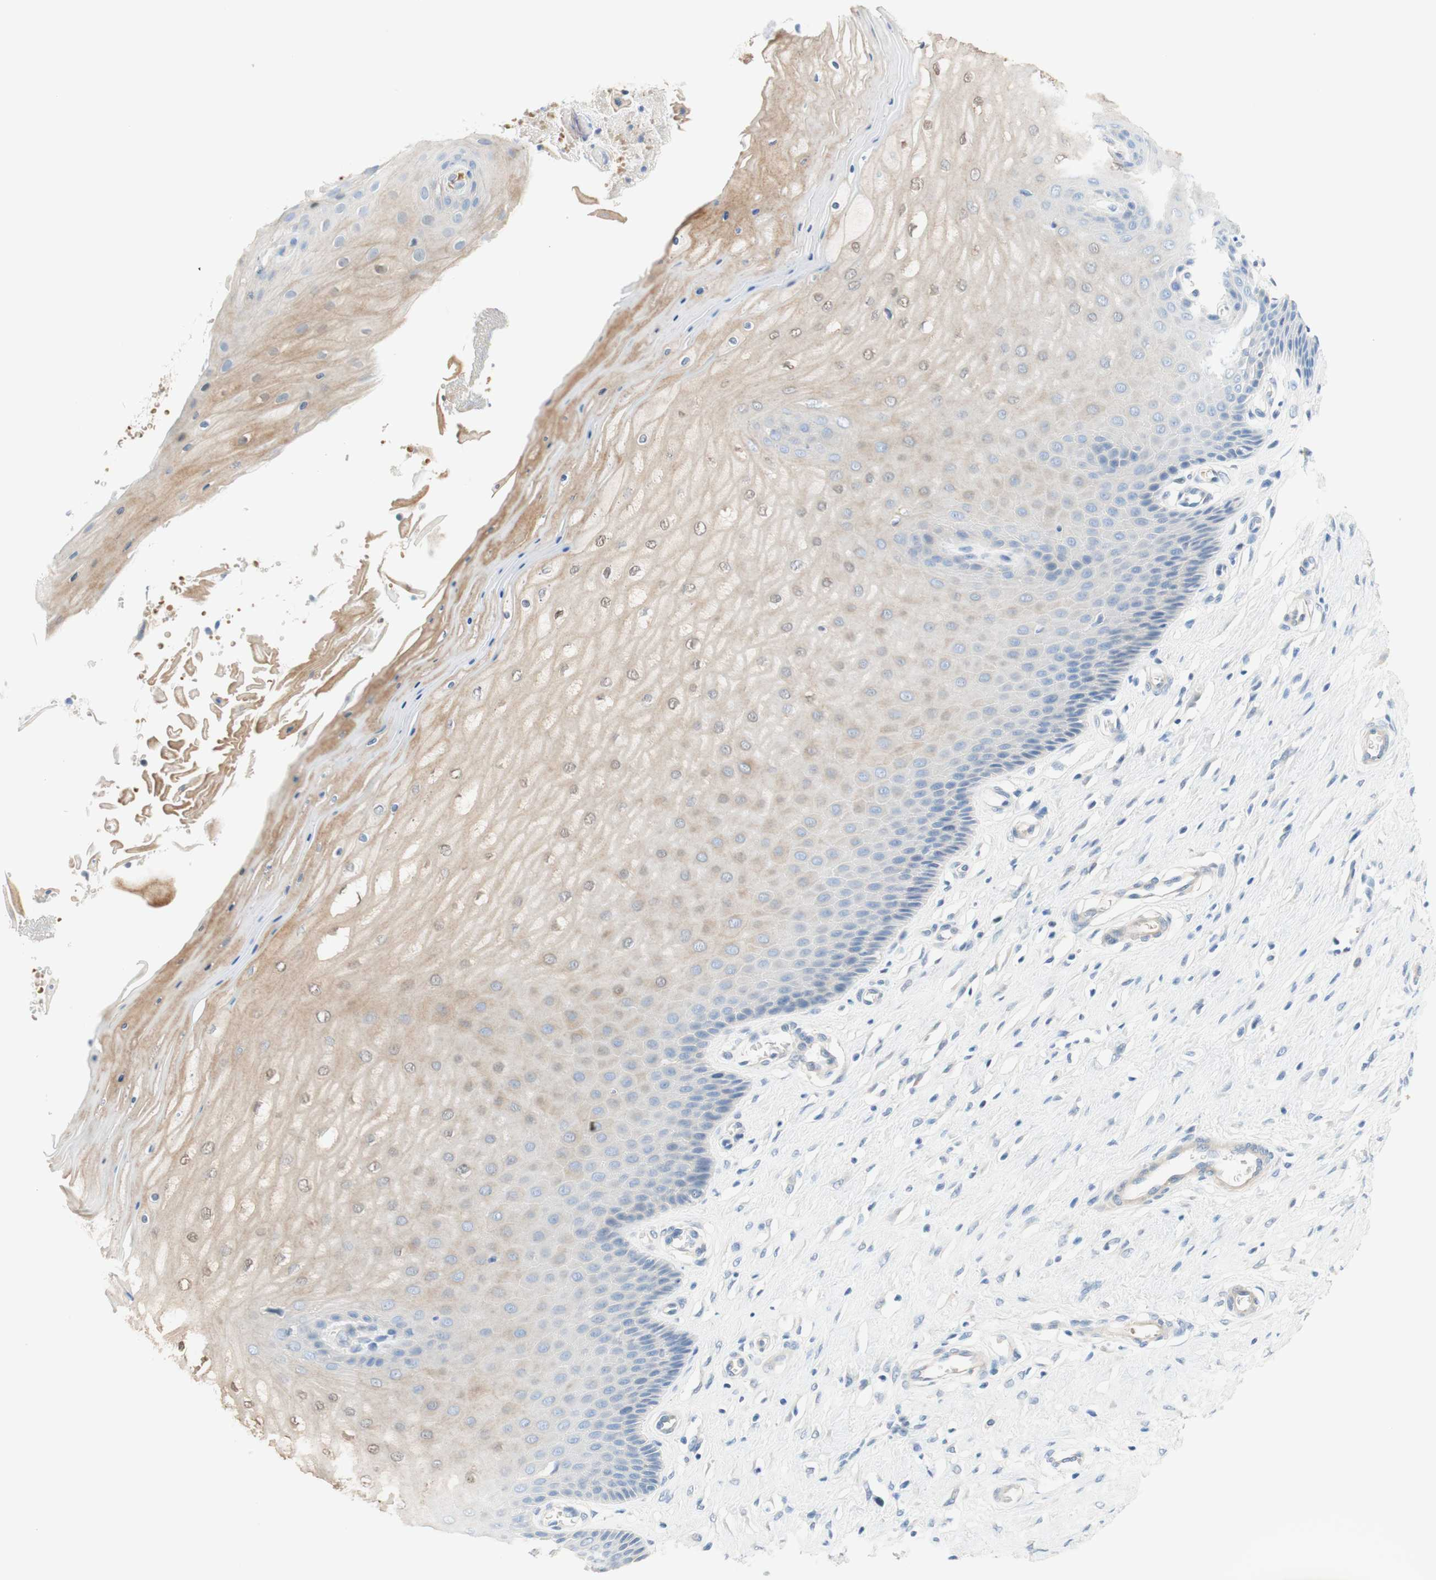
{"staining": {"intensity": "moderate", "quantity": "25%-75%", "location": "cytoplasmic/membranous"}, "tissue": "cervix", "cell_type": "Glandular cells", "image_type": "normal", "snomed": [{"axis": "morphology", "description": "Normal tissue, NOS"}, {"axis": "topography", "description": "Cervix"}], "caption": "The histopathology image exhibits staining of benign cervix, revealing moderate cytoplasmic/membranous protein expression (brown color) within glandular cells.", "gene": "ENTREP2", "patient": {"sex": "female", "age": 55}}